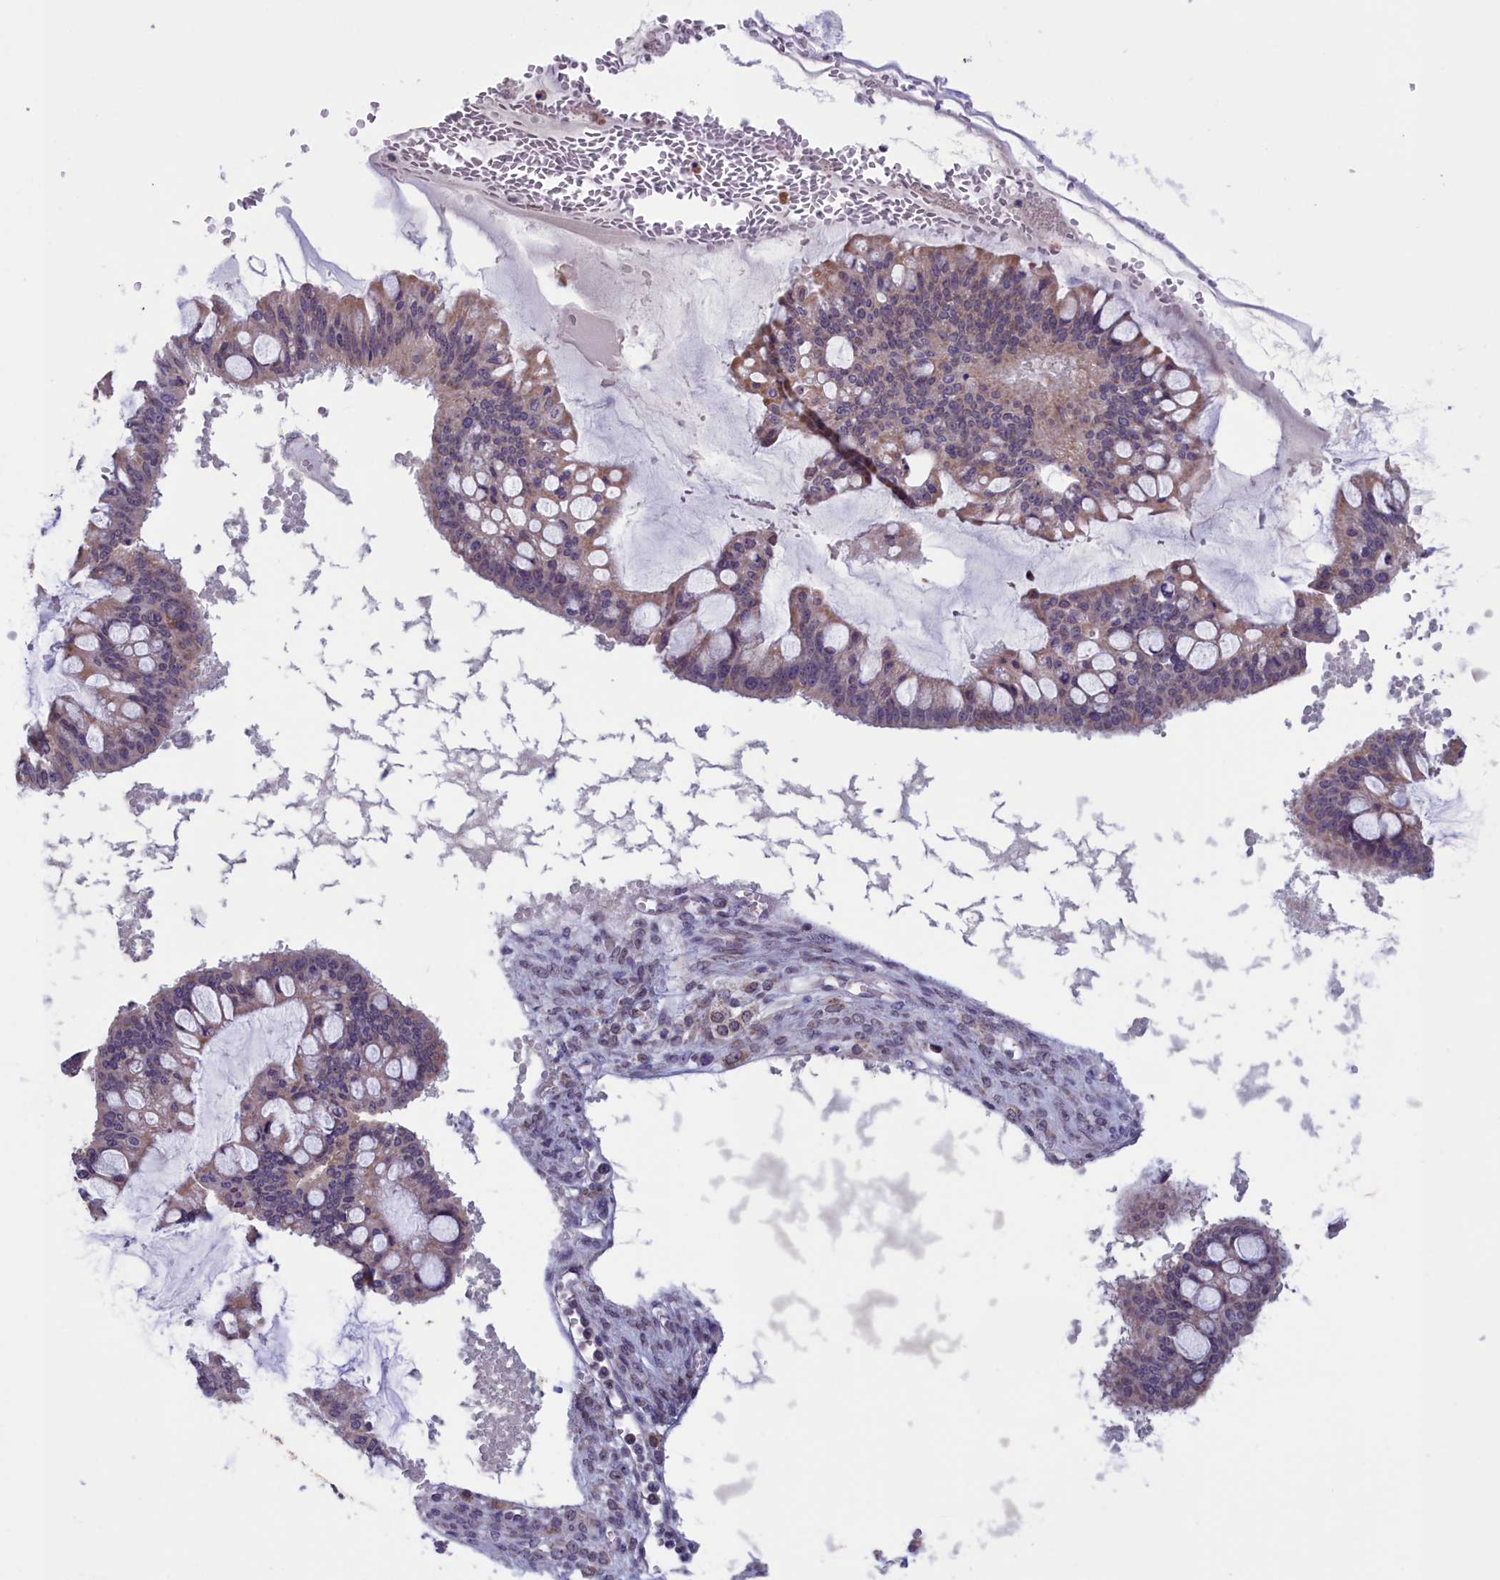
{"staining": {"intensity": "weak", "quantity": ">75%", "location": "cytoplasmic/membranous"}, "tissue": "ovarian cancer", "cell_type": "Tumor cells", "image_type": "cancer", "snomed": [{"axis": "morphology", "description": "Cystadenocarcinoma, mucinous, NOS"}, {"axis": "topography", "description": "Ovary"}], "caption": "Brown immunohistochemical staining in human mucinous cystadenocarcinoma (ovarian) shows weak cytoplasmic/membranous staining in approximately >75% of tumor cells. (DAB IHC with brightfield microscopy, high magnification).", "gene": "PARS2", "patient": {"sex": "female", "age": 73}}